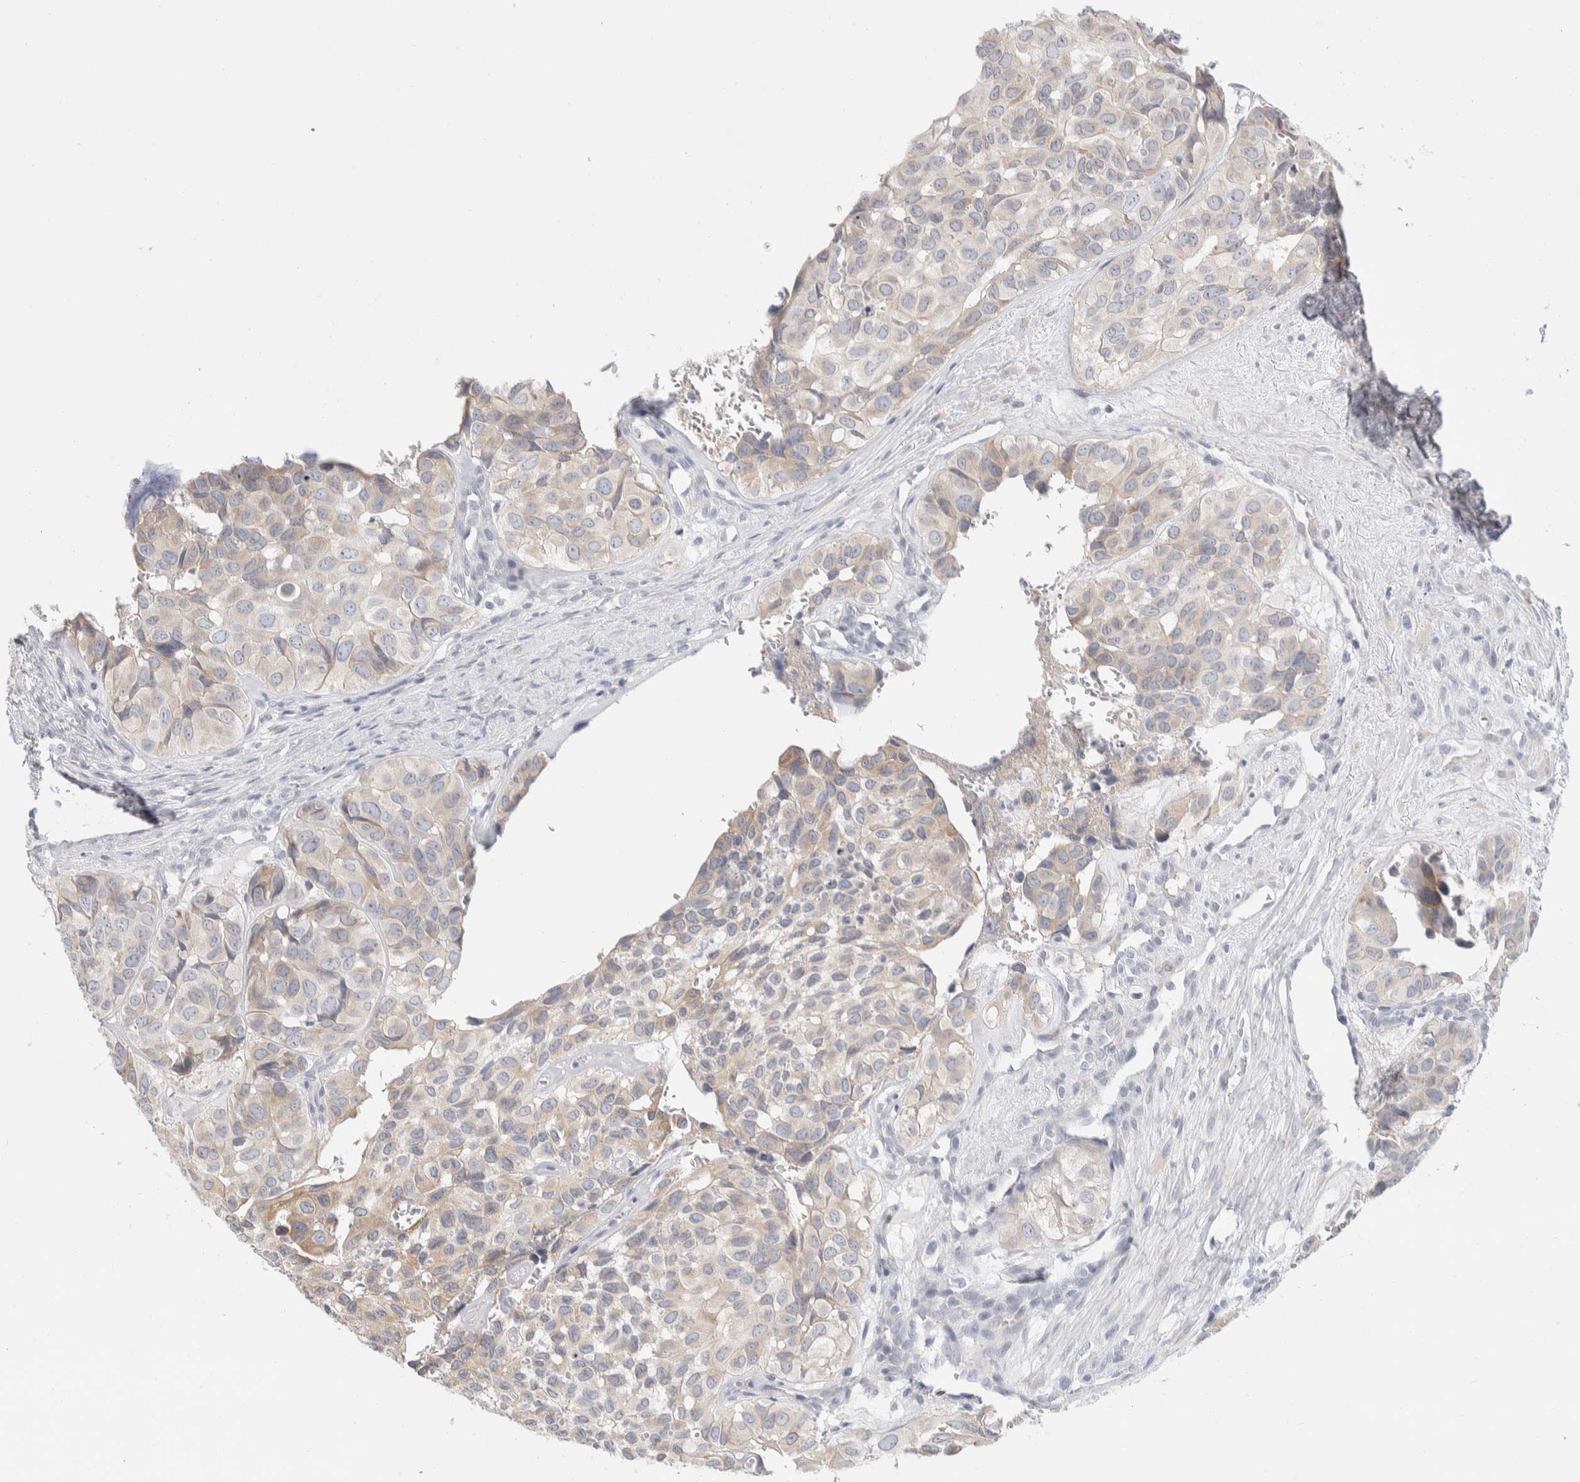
{"staining": {"intensity": "weak", "quantity": "25%-75%", "location": "cytoplasmic/membranous"}, "tissue": "head and neck cancer", "cell_type": "Tumor cells", "image_type": "cancer", "snomed": [{"axis": "morphology", "description": "Adenocarcinoma, NOS"}, {"axis": "topography", "description": "Salivary gland, NOS"}, {"axis": "topography", "description": "Head-Neck"}], "caption": "Immunohistochemical staining of head and neck adenocarcinoma shows weak cytoplasmic/membranous protein staining in about 25%-75% of tumor cells. (Stains: DAB (3,3'-diaminobenzidine) in brown, nuclei in blue, Microscopy: brightfield microscopy at high magnification).", "gene": "RUSF1", "patient": {"sex": "female", "age": 76}}